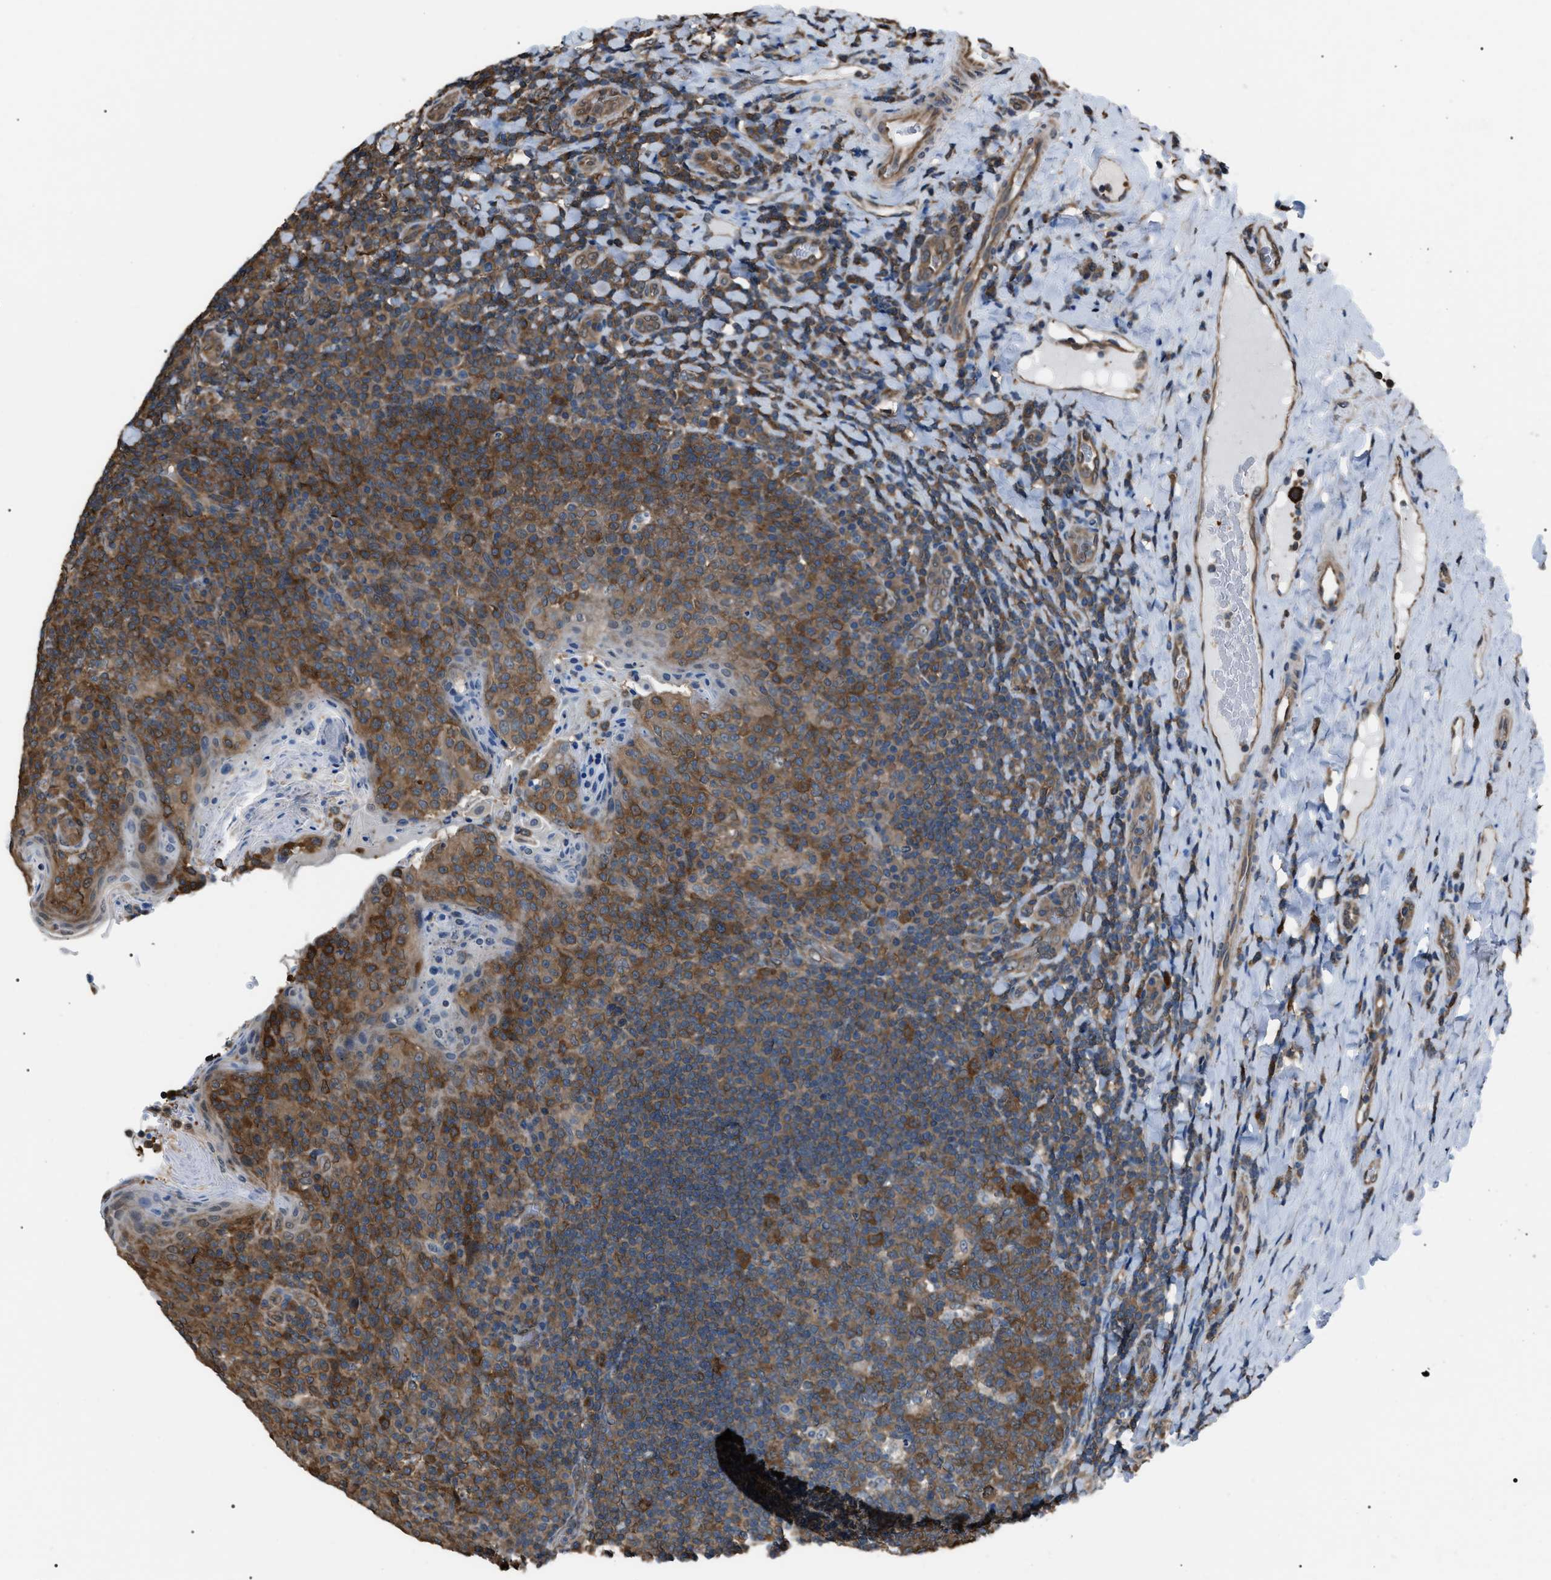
{"staining": {"intensity": "strong", "quantity": "25%-75%", "location": "cytoplasmic/membranous"}, "tissue": "tonsil", "cell_type": "Germinal center cells", "image_type": "normal", "snomed": [{"axis": "morphology", "description": "Normal tissue, NOS"}, {"axis": "topography", "description": "Tonsil"}], "caption": "An image of human tonsil stained for a protein exhibits strong cytoplasmic/membranous brown staining in germinal center cells. (DAB (3,3'-diaminobenzidine) IHC with brightfield microscopy, high magnification).", "gene": "PDCD5", "patient": {"sex": "male", "age": 17}}